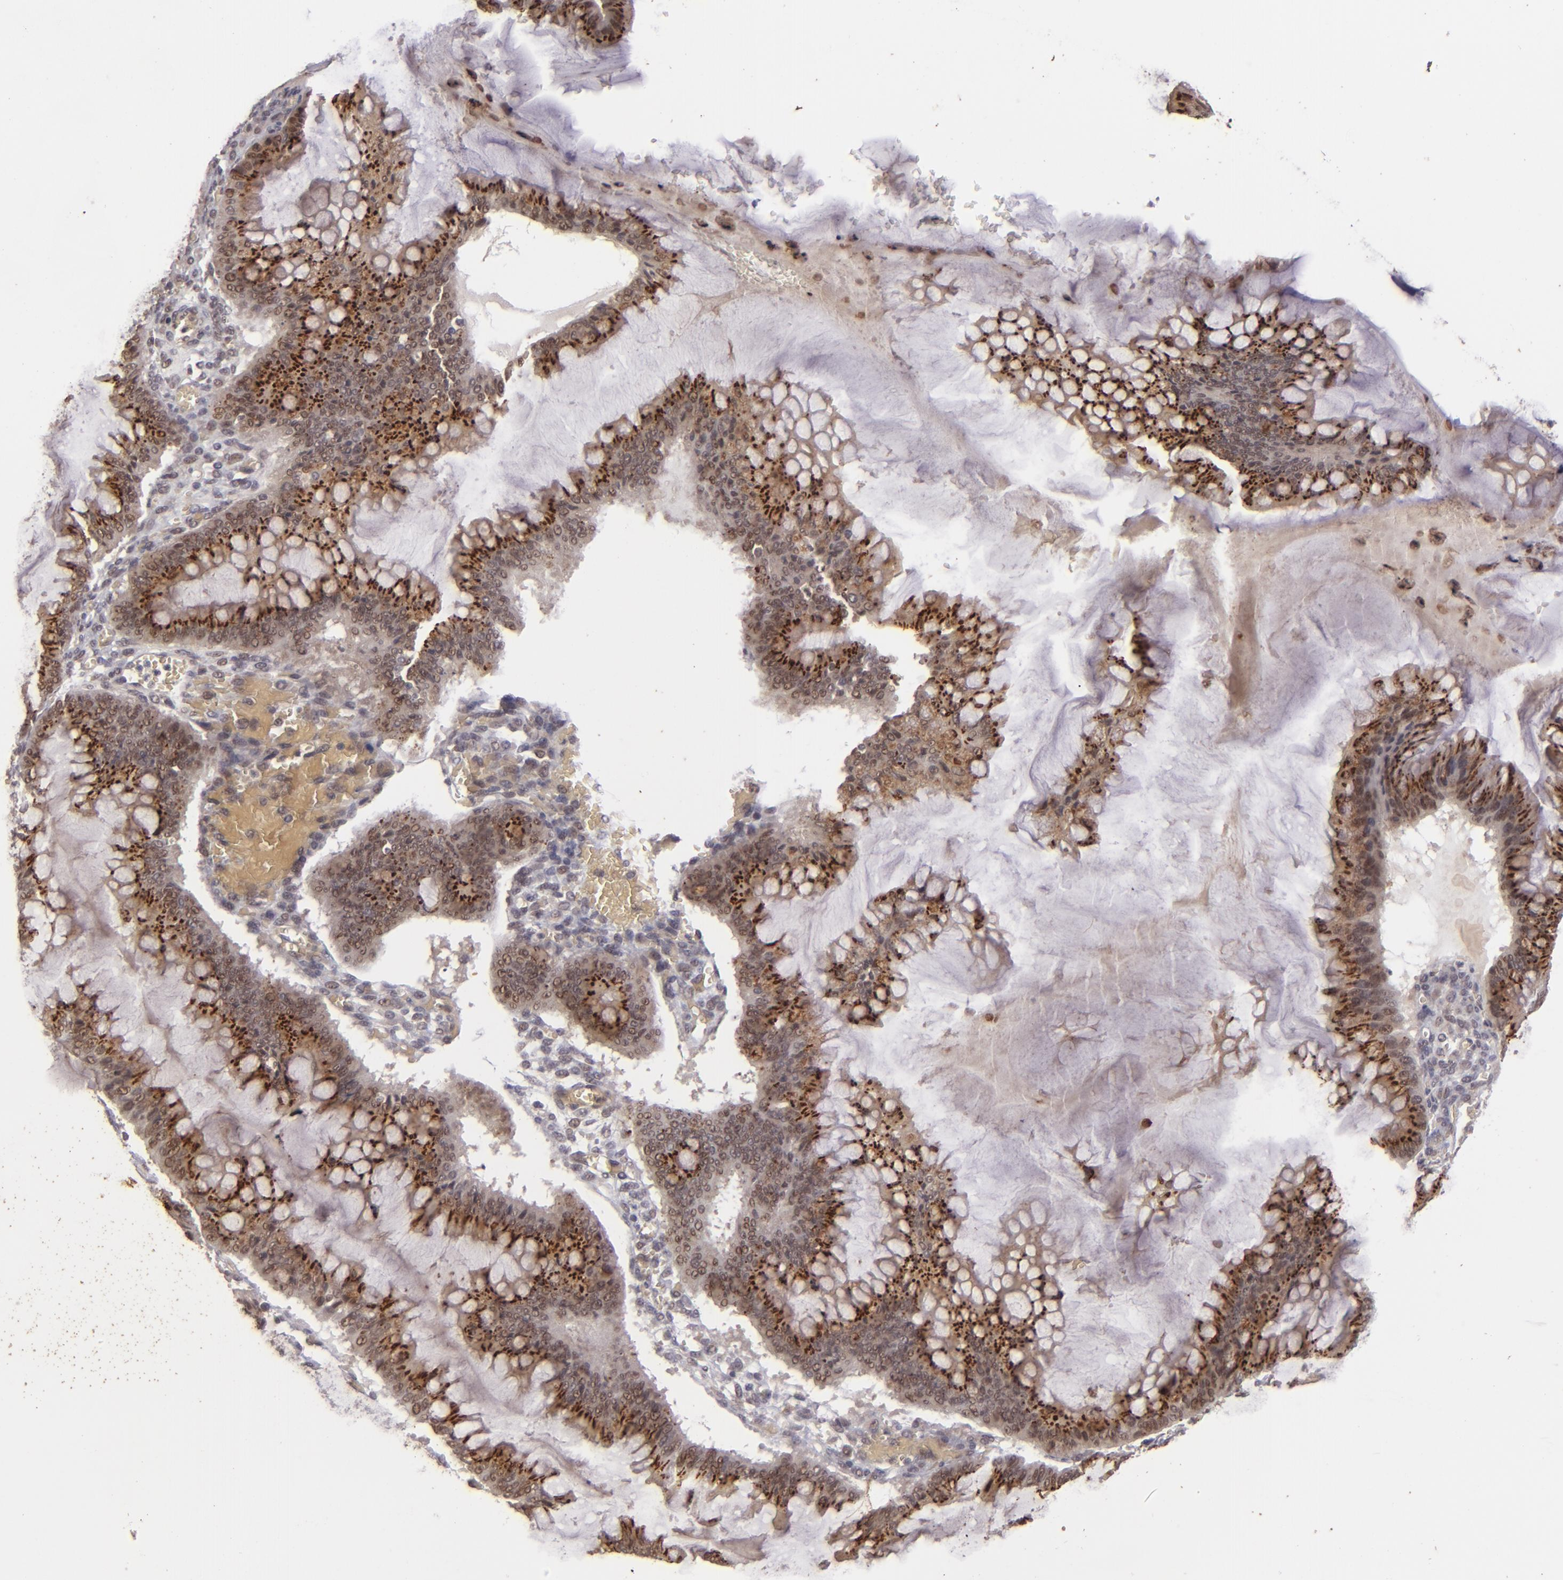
{"staining": {"intensity": "strong", "quantity": ">75%", "location": "cytoplasmic/membranous"}, "tissue": "ovarian cancer", "cell_type": "Tumor cells", "image_type": "cancer", "snomed": [{"axis": "morphology", "description": "Cystadenocarcinoma, mucinous, NOS"}, {"axis": "topography", "description": "Ovary"}], "caption": "Ovarian cancer (mucinous cystadenocarcinoma) stained with IHC reveals strong cytoplasmic/membranous staining in about >75% of tumor cells.", "gene": "DFFA", "patient": {"sex": "female", "age": 73}}